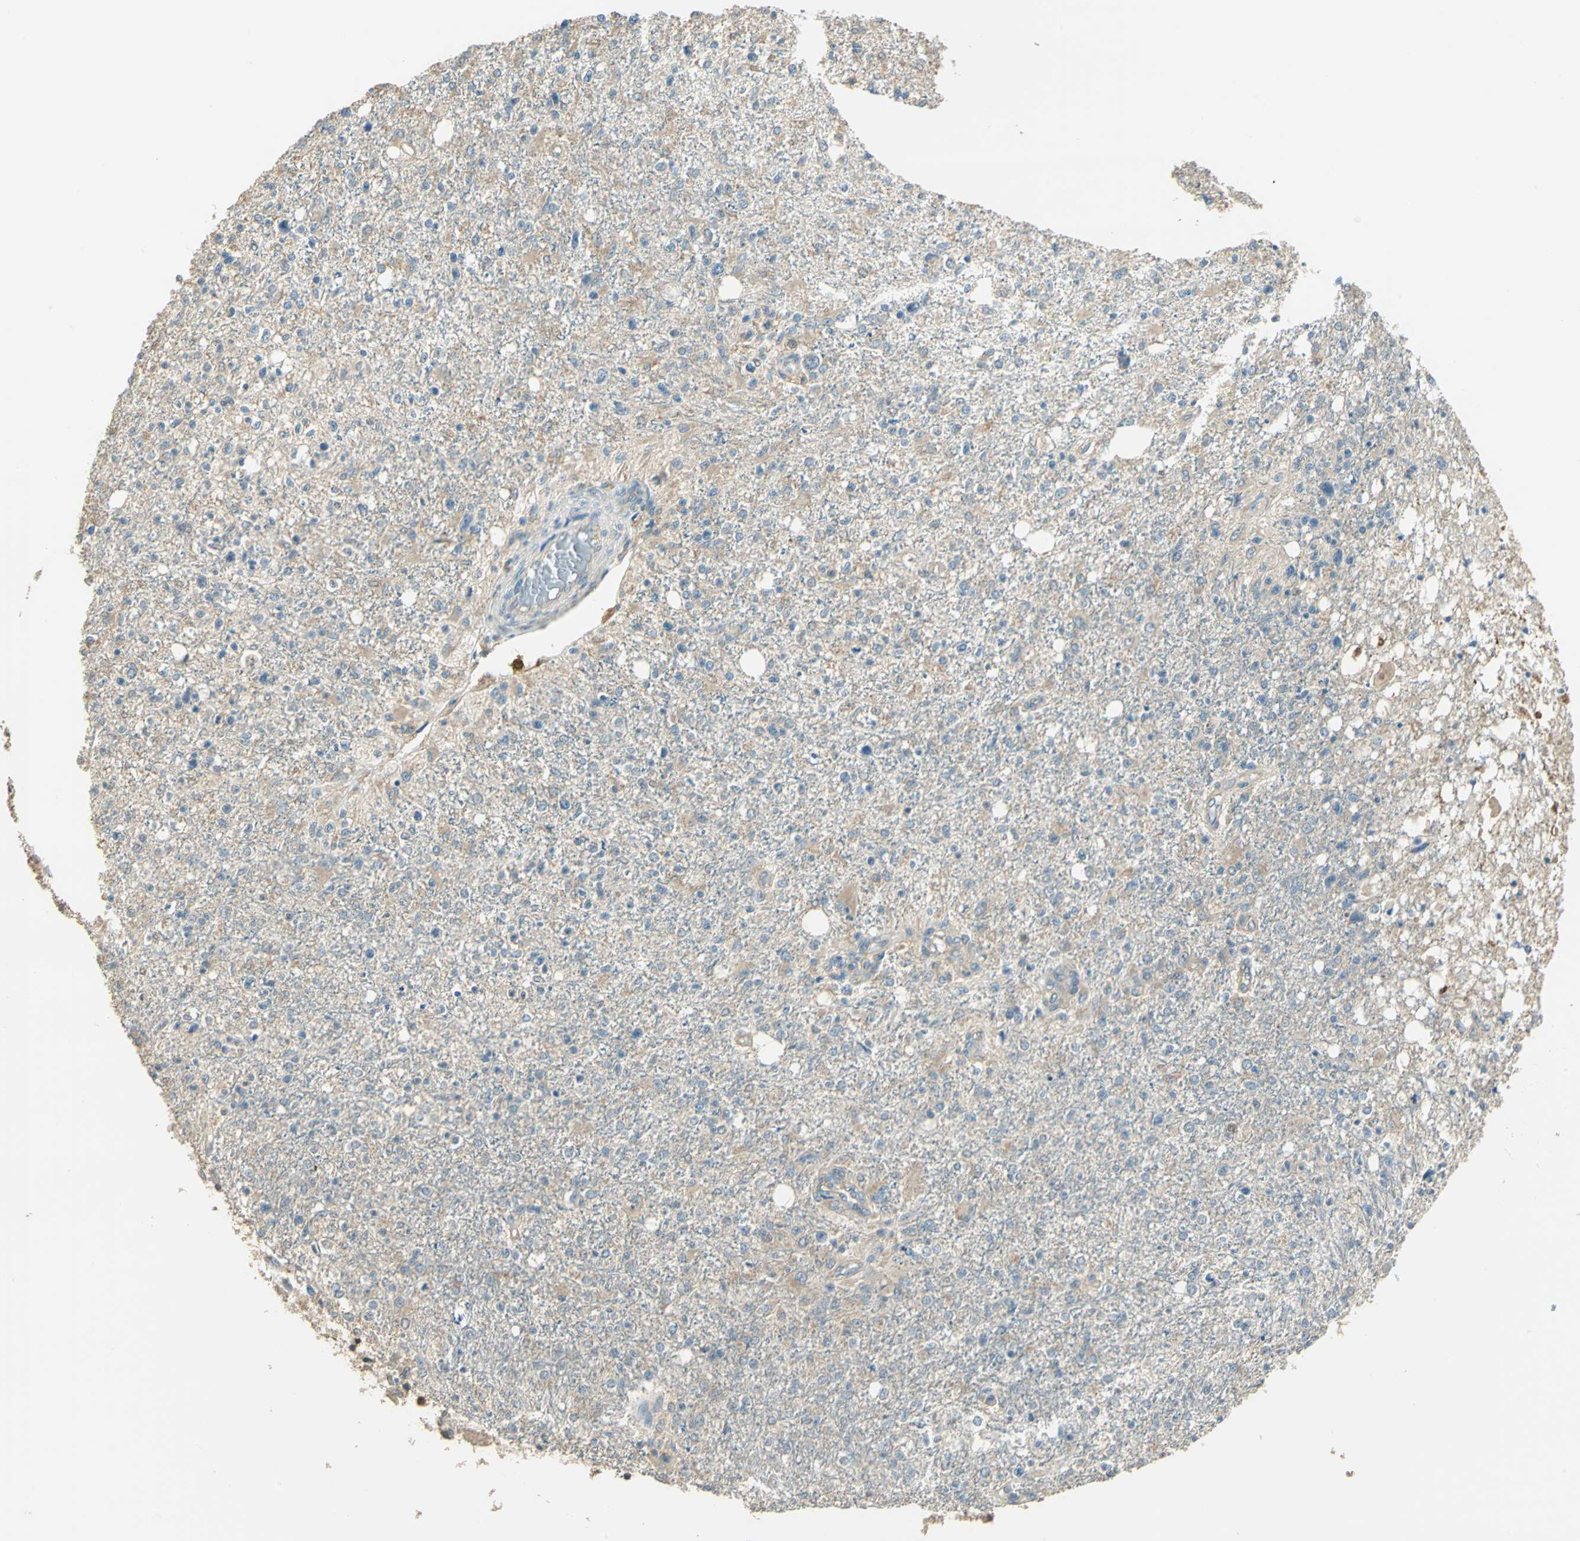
{"staining": {"intensity": "moderate", "quantity": "<25%", "location": "cytoplasmic/membranous"}, "tissue": "glioma", "cell_type": "Tumor cells", "image_type": "cancer", "snomed": [{"axis": "morphology", "description": "Glioma, malignant, High grade"}, {"axis": "topography", "description": "Cerebral cortex"}], "caption": "IHC staining of high-grade glioma (malignant), which exhibits low levels of moderate cytoplasmic/membranous expression in approximately <25% of tumor cells indicating moderate cytoplasmic/membranous protein positivity. The staining was performed using DAB (3,3'-diaminobenzidine) (brown) for protein detection and nuclei were counterstained in hematoxylin (blue).", "gene": "SHC2", "patient": {"sex": "male", "age": 76}}